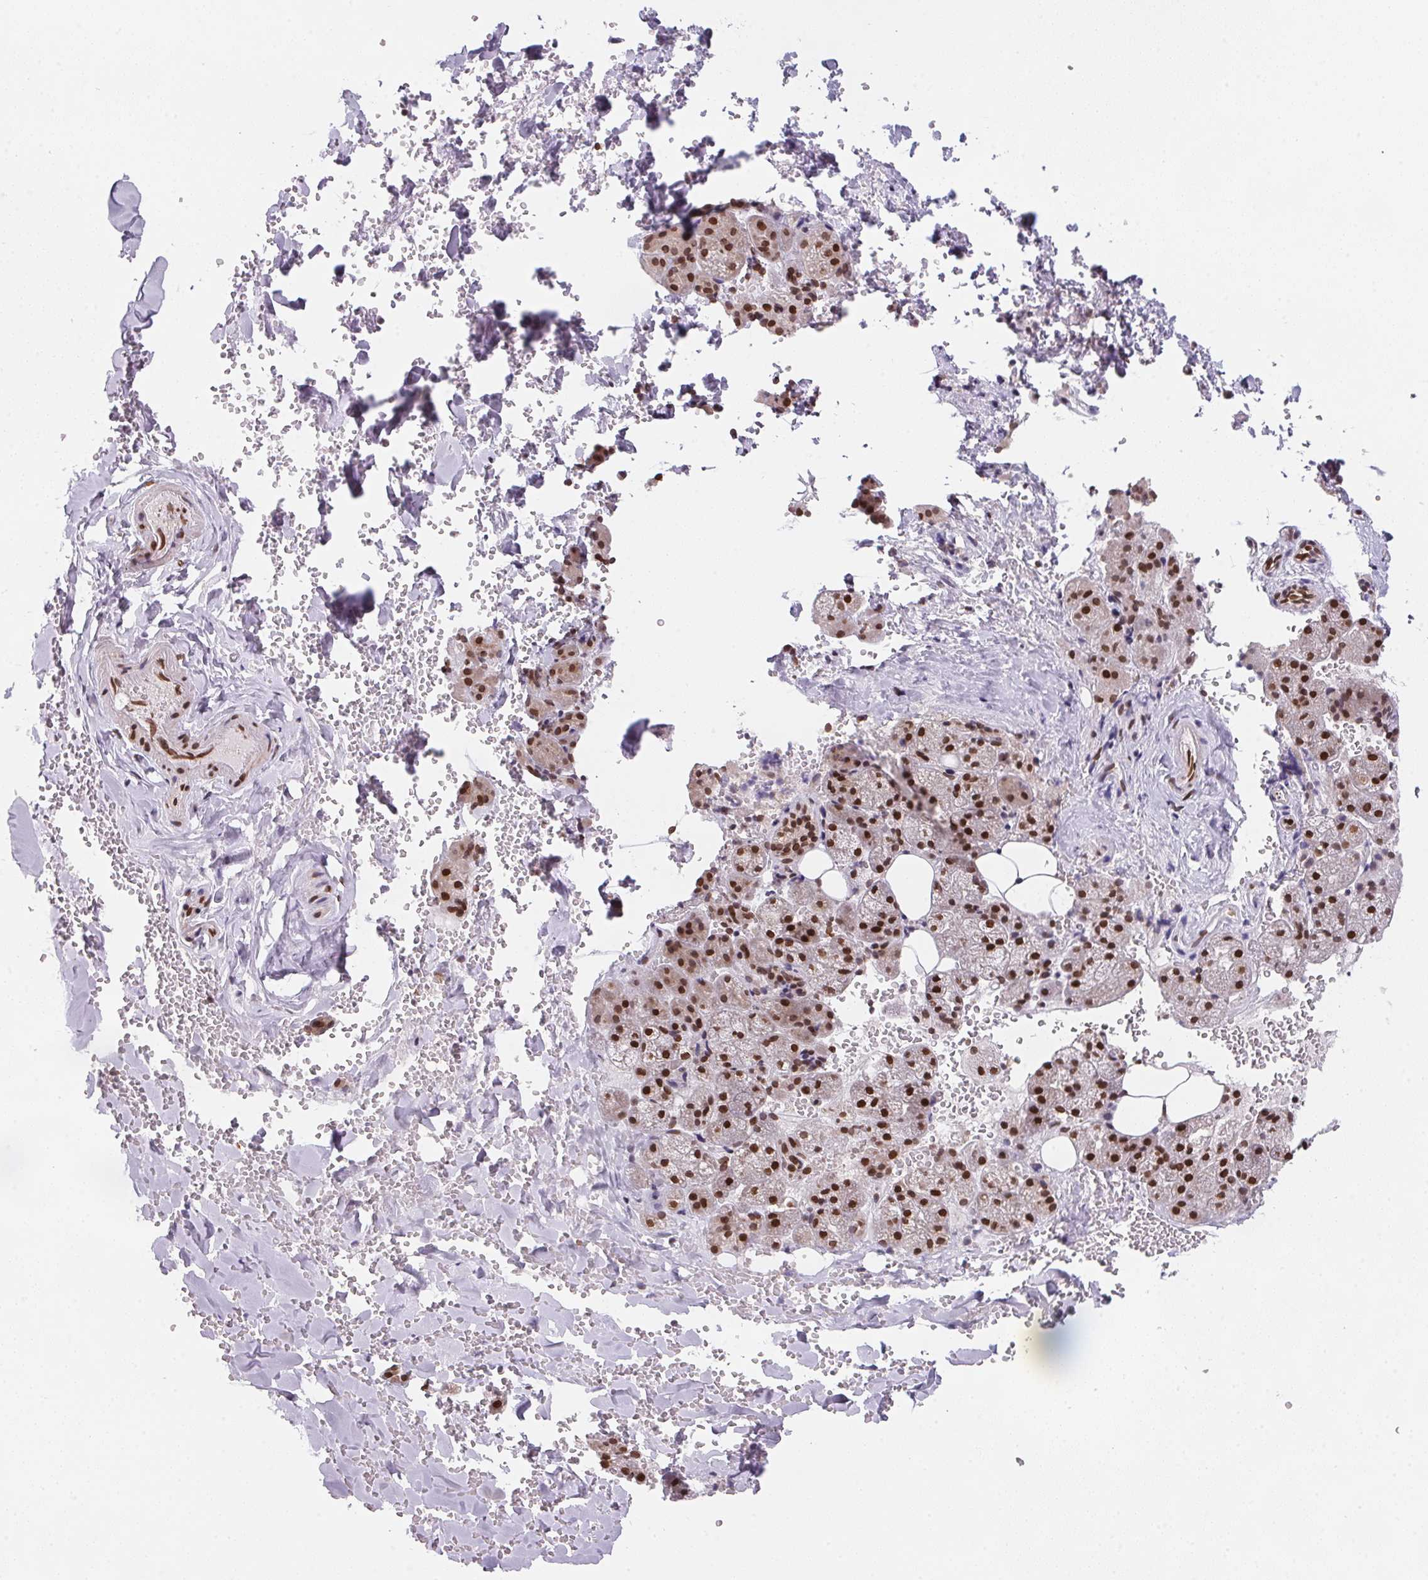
{"staining": {"intensity": "strong", "quantity": ">75%", "location": "nuclear"}, "tissue": "salivary gland", "cell_type": "Glandular cells", "image_type": "normal", "snomed": [{"axis": "morphology", "description": "Normal tissue, NOS"}, {"axis": "topography", "description": "Salivary gland"}, {"axis": "topography", "description": "Peripheral nerve tissue"}], "caption": "Immunohistochemistry image of normal salivary gland: salivary gland stained using immunohistochemistry exhibits high levels of strong protein expression localized specifically in the nuclear of glandular cells, appearing as a nuclear brown color.", "gene": "SAP30BP", "patient": {"sex": "male", "age": 38}}